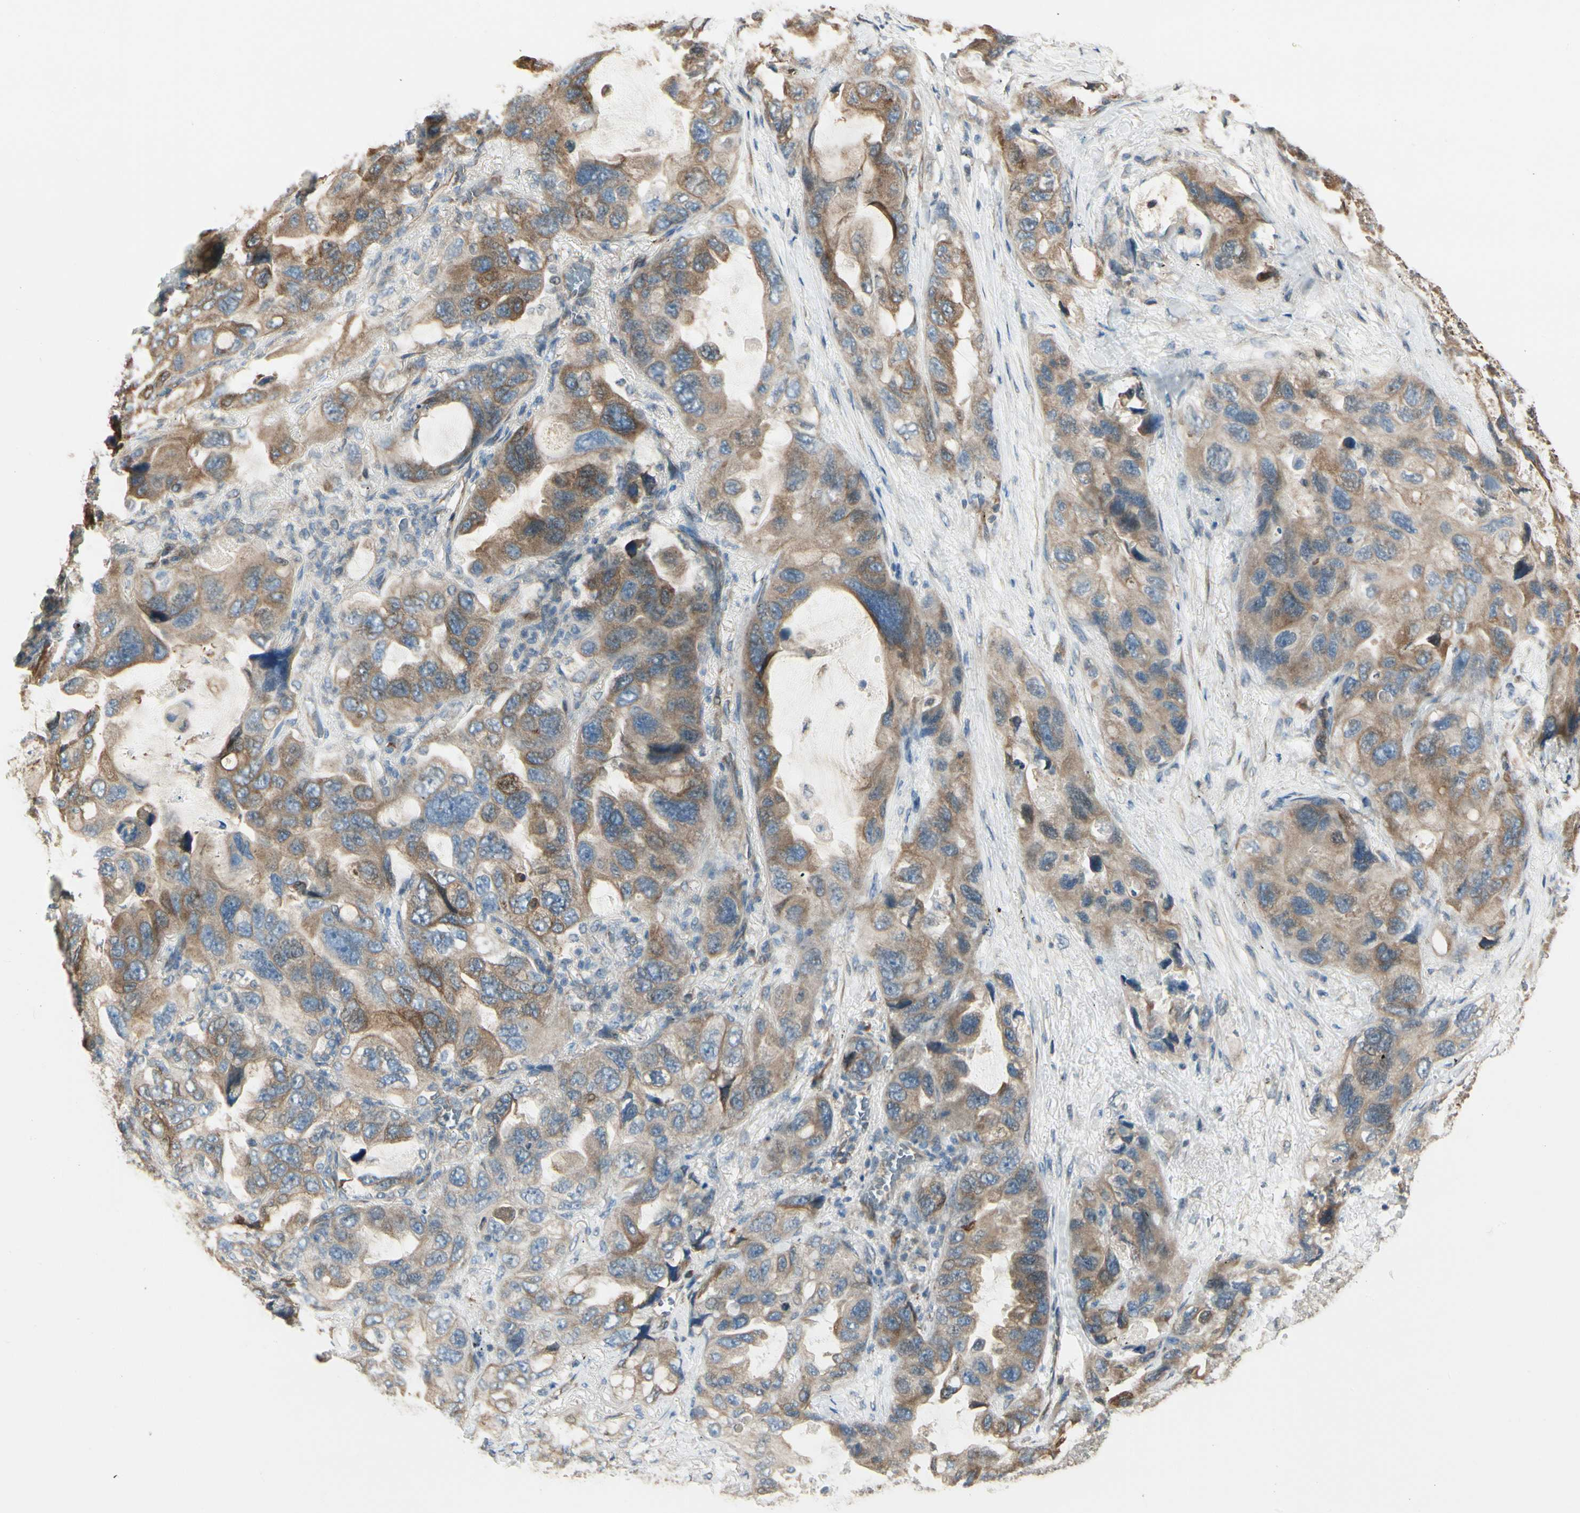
{"staining": {"intensity": "moderate", "quantity": ">75%", "location": "cytoplasmic/membranous"}, "tissue": "lung cancer", "cell_type": "Tumor cells", "image_type": "cancer", "snomed": [{"axis": "morphology", "description": "Squamous cell carcinoma, NOS"}, {"axis": "topography", "description": "Lung"}], "caption": "Protein expression analysis of lung squamous cell carcinoma shows moderate cytoplasmic/membranous positivity in about >75% of tumor cells.", "gene": "NUCB2", "patient": {"sex": "female", "age": 73}}